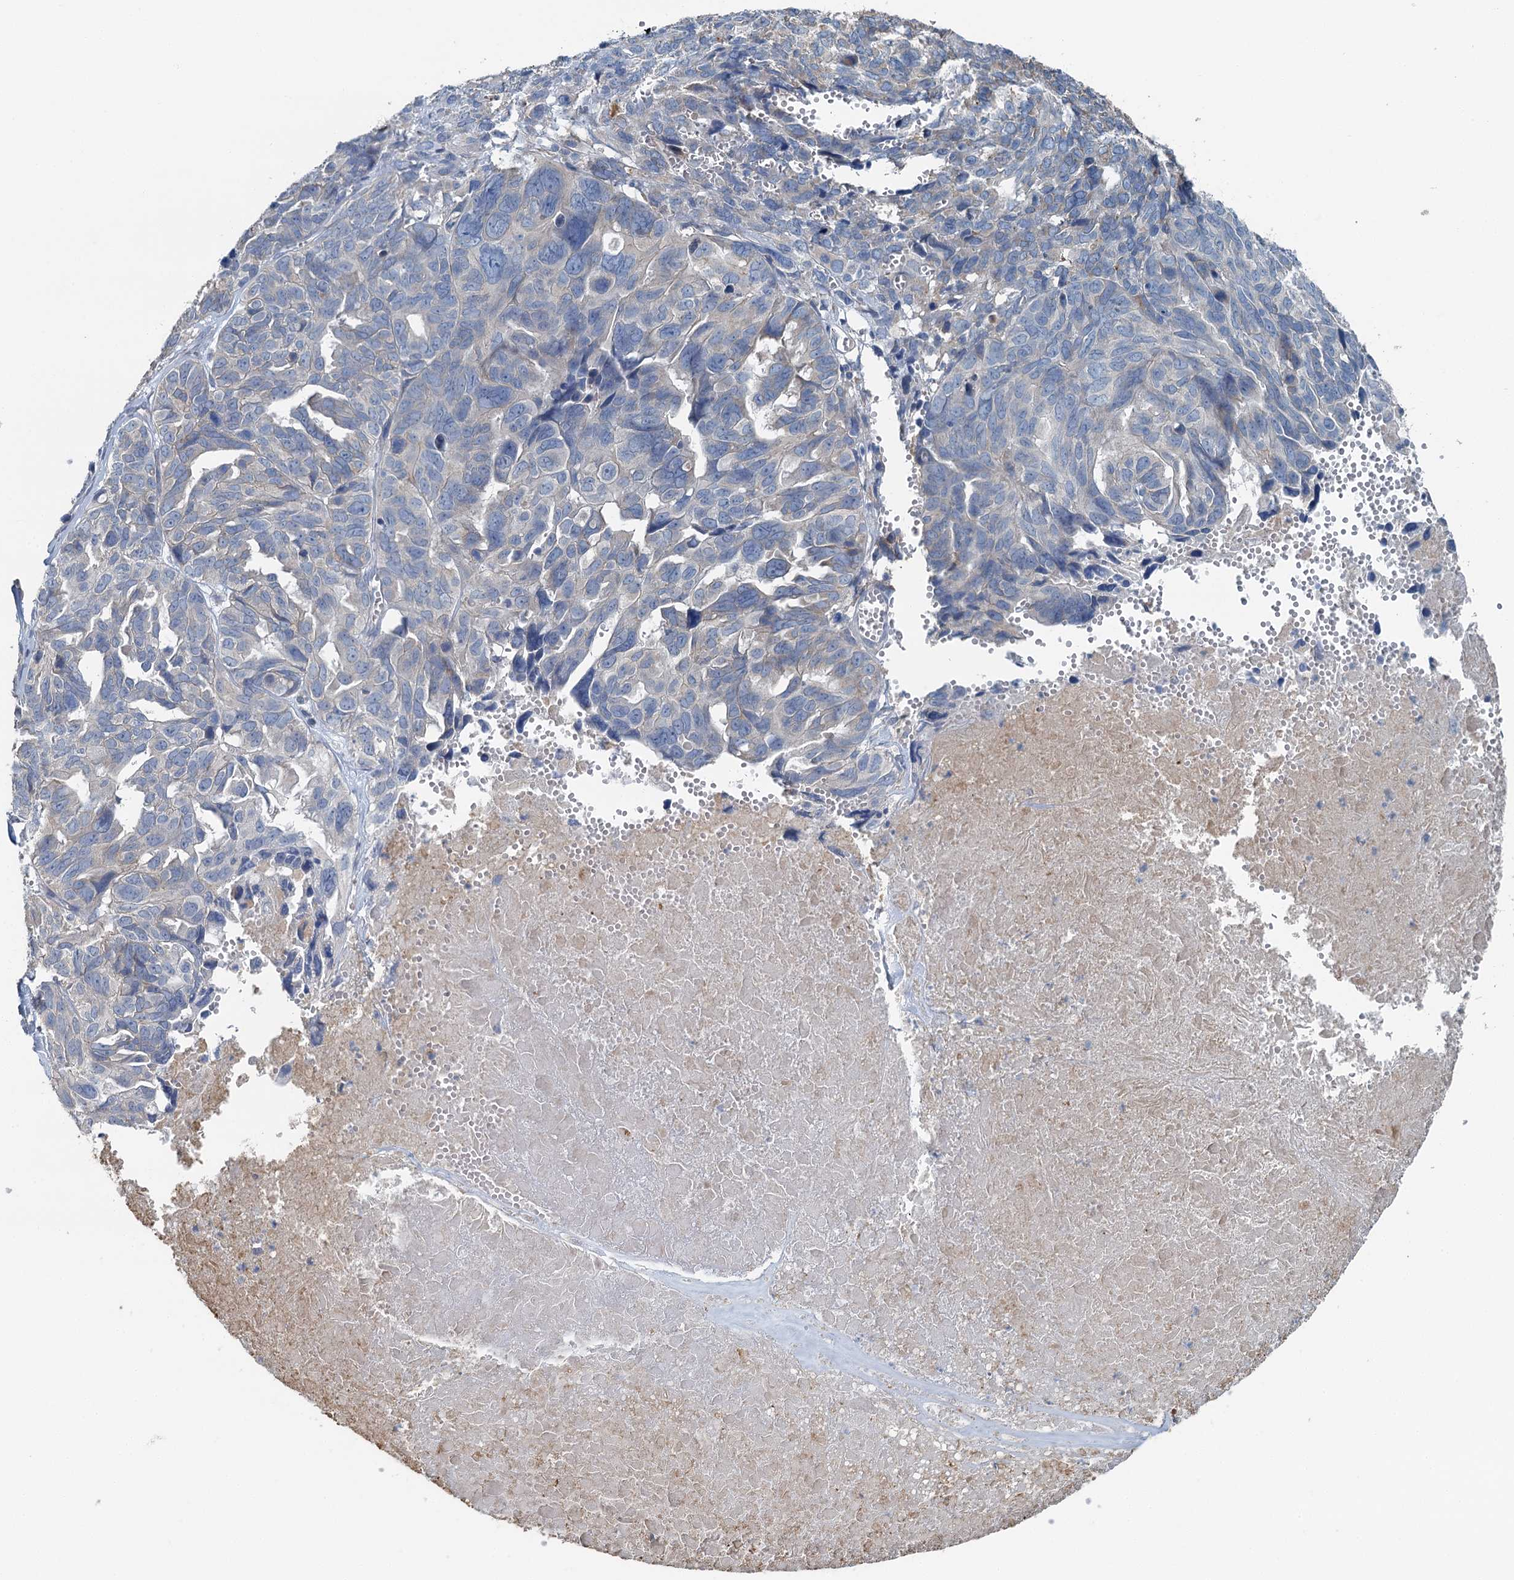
{"staining": {"intensity": "negative", "quantity": "none", "location": "none"}, "tissue": "ovarian cancer", "cell_type": "Tumor cells", "image_type": "cancer", "snomed": [{"axis": "morphology", "description": "Cystadenocarcinoma, serous, NOS"}, {"axis": "topography", "description": "Ovary"}], "caption": "IHC photomicrograph of human ovarian cancer (serous cystadenocarcinoma) stained for a protein (brown), which reveals no positivity in tumor cells.", "gene": "C6orf120", "patient": {"sex": "female", "age": 79}}